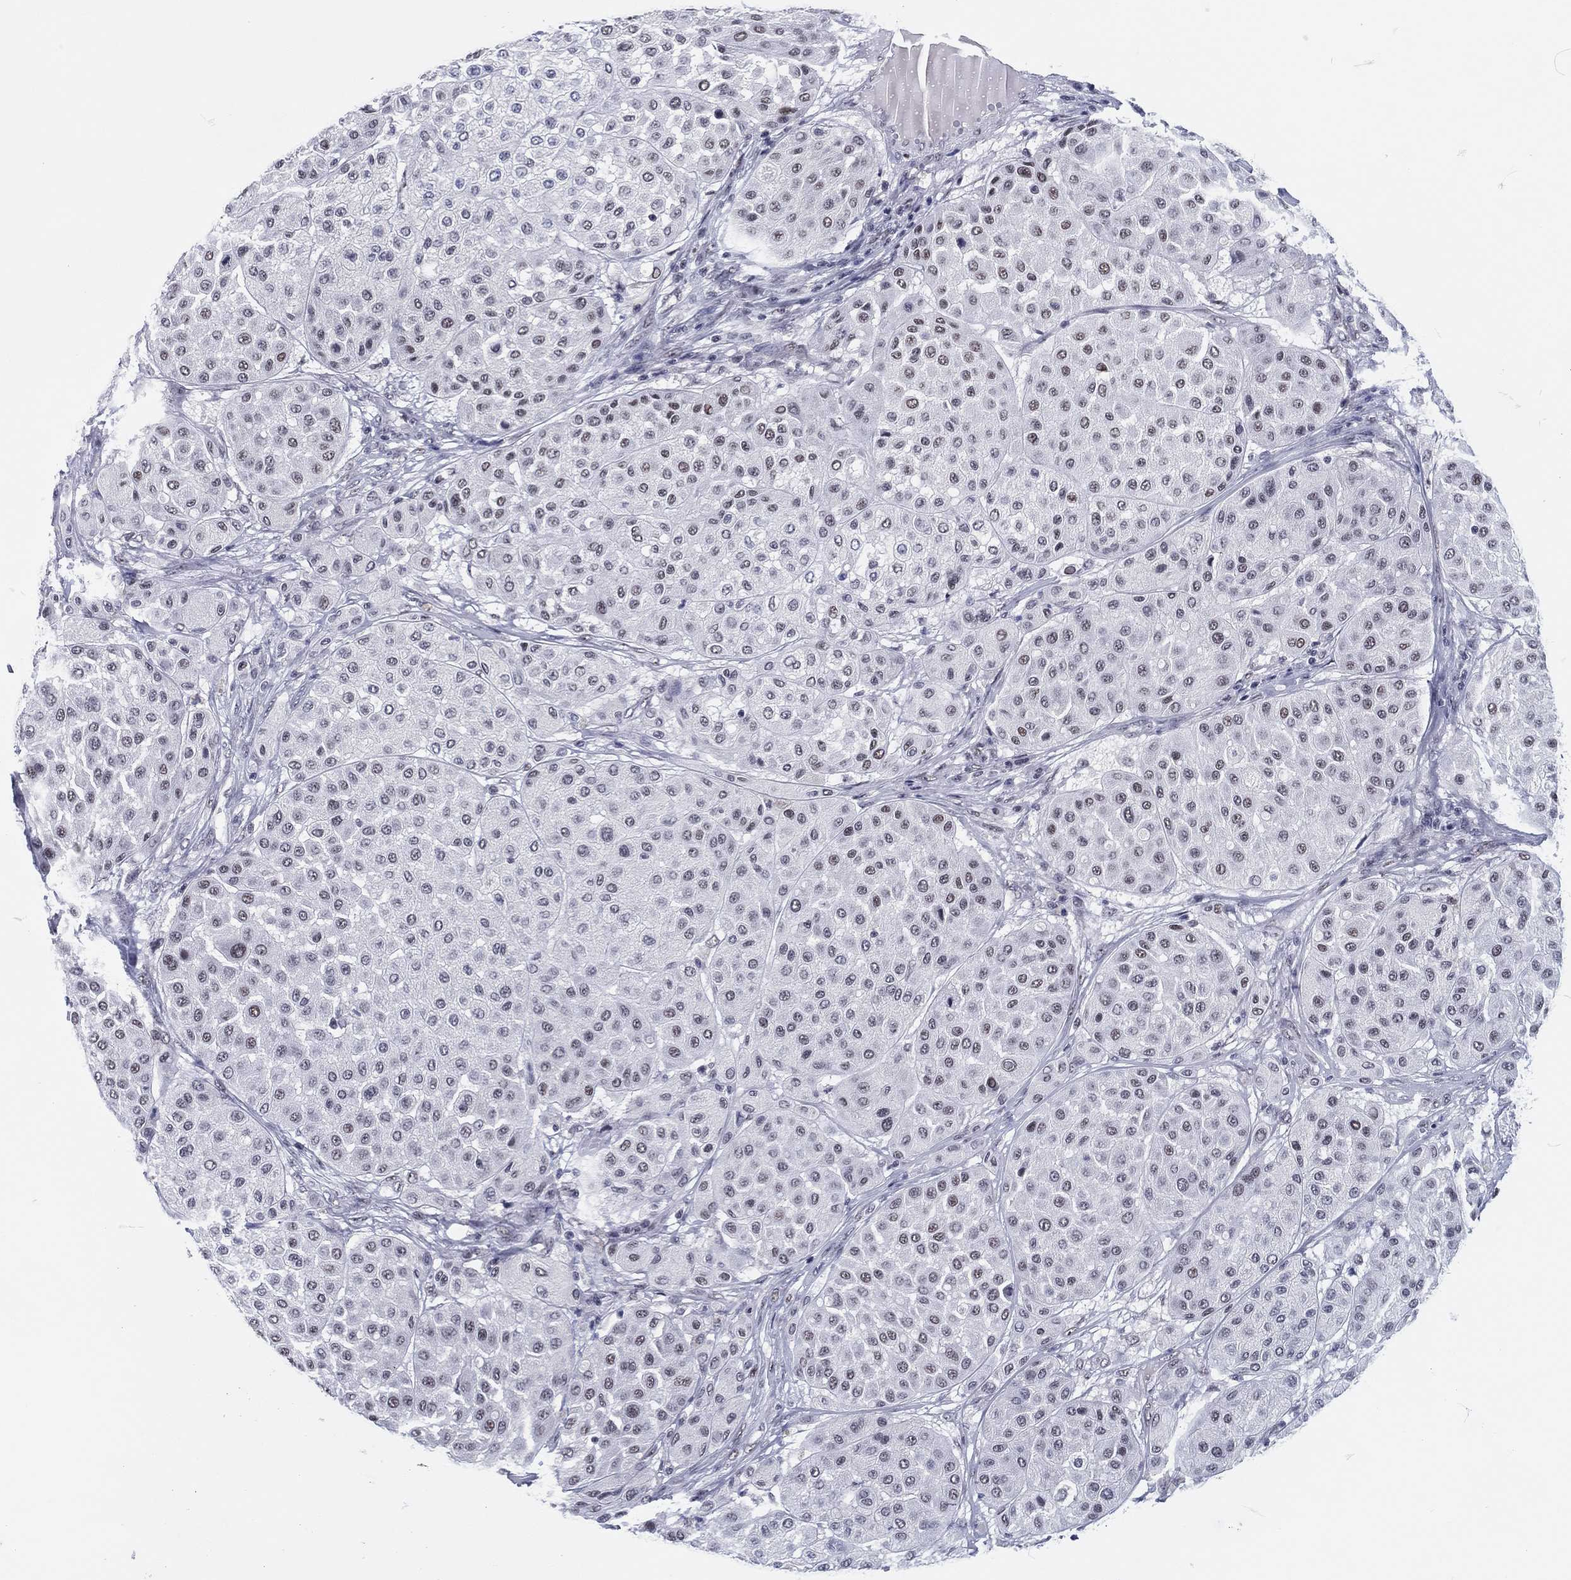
{"staining": {"intensity": "weak", "quantity": "<25%", "location": "nuclear"}, "tissue": "melanoma", "cell_type": "Tumor cells", "image_type": "cancer", "snomed": [{"axis": "morphology", "description": "Malignant melanoma, Metastatic site"}, {"axis": "topography", "description": "Smooth muscle"}], "caption": "Immunohistochemistry (IHC) of malignant melanoma (metastatic site) shows no positivity in tumor cells. (DAB (3,3'-diaminobenzidine) IHC, high magnification).", "gene": "MAPK8IP1", "patient": {"sex": "male", "age": 41}}